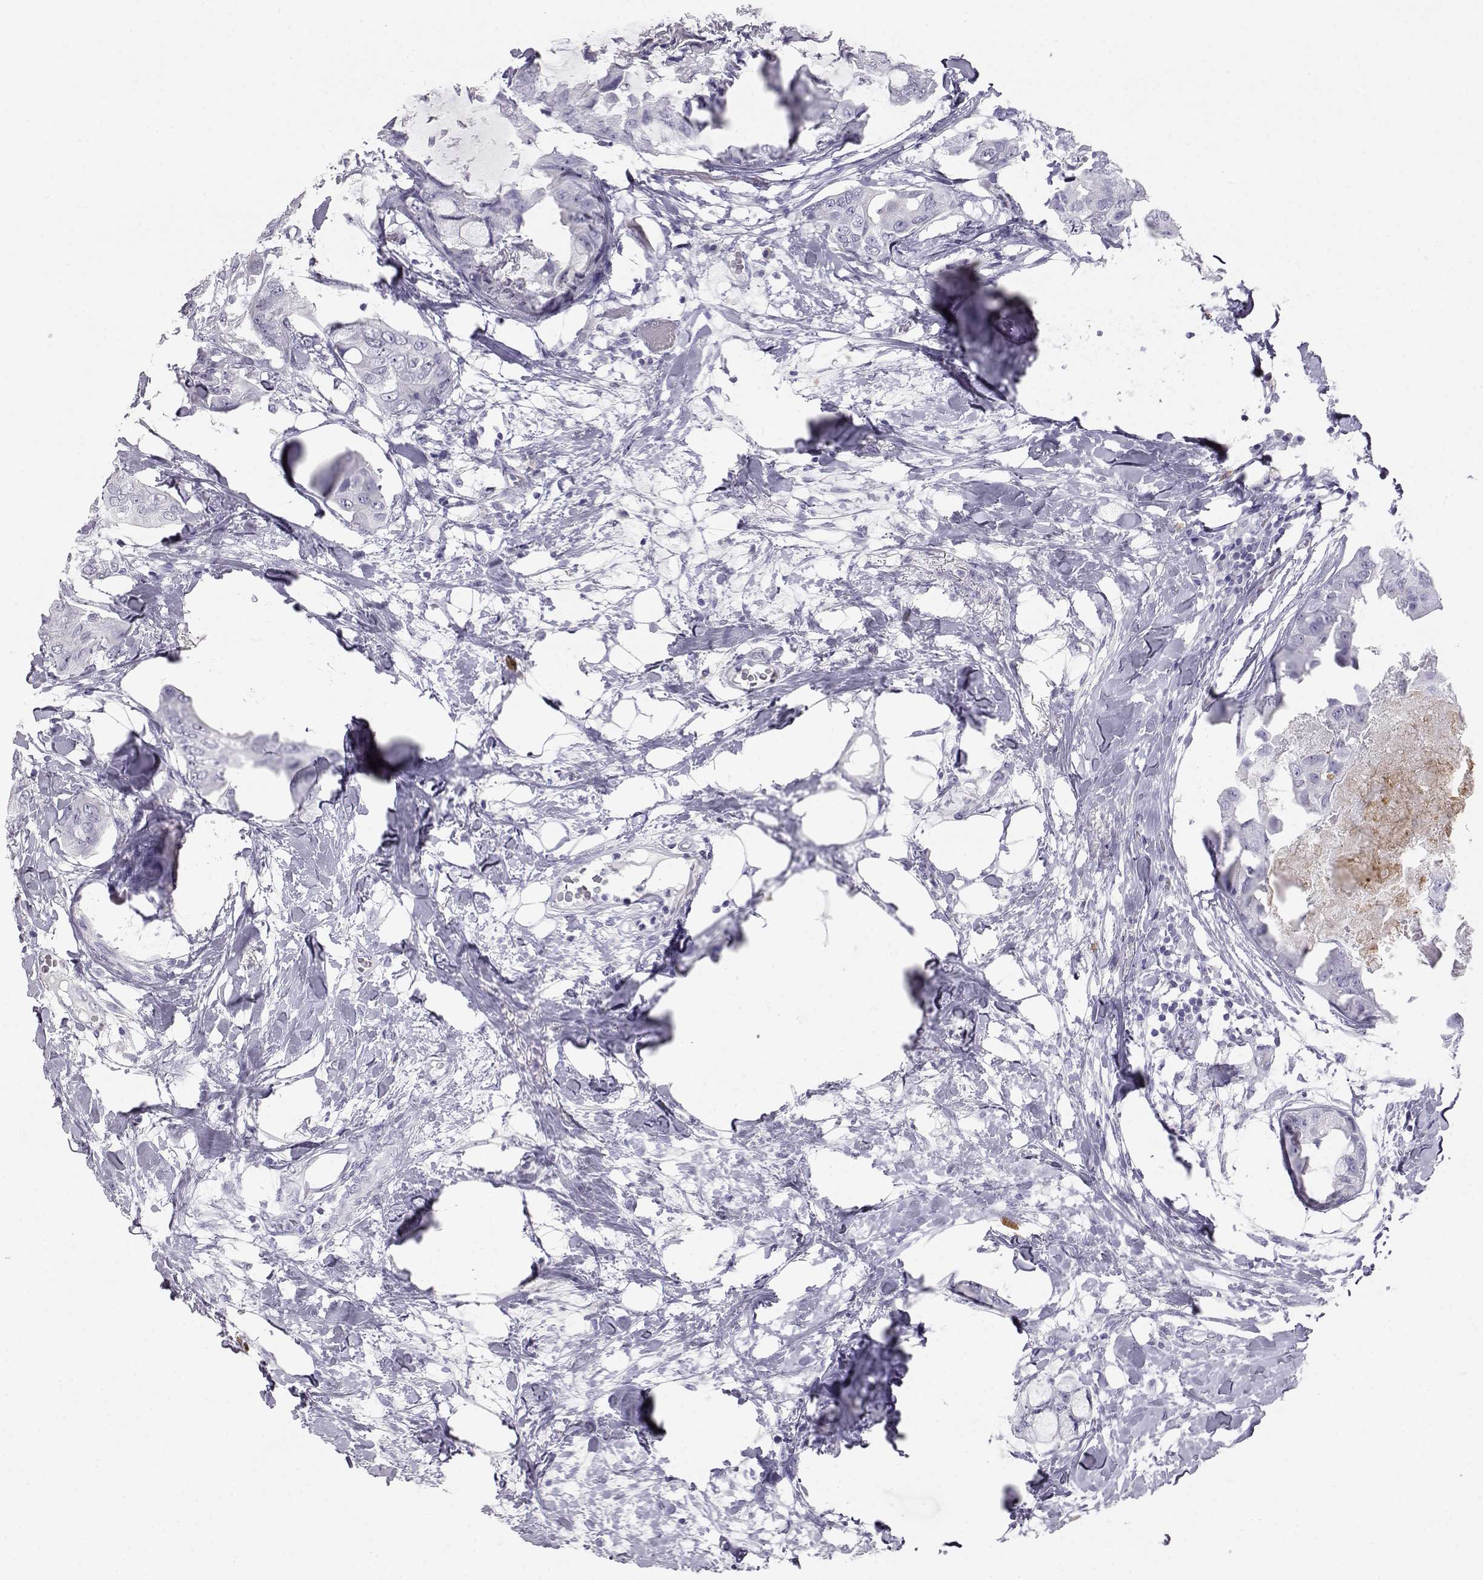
{"staining": {"intensity": "negative", "quantity": "none", "location": "none"}, "tissue": "breast cancer", "cell_type": "Tumor cells", "image_type": "cancer", "snomed": [{"axis": "morphology", "description": "Normal tissue, NOS"}, {"axis": "morphology", "description": "Duct carcinoma"}, {"axis": "topography", "description": "Breast"}], "caption": "IHC photomicrograph of neoplastic tissue: breast infiltrating ductal carcinoma stained with DAB displays no significant protein expression in tumor cells. (DAB IHC, high magnification).", "gene": "ITLN2", "patient": {"sex": "female", "age": 40}}